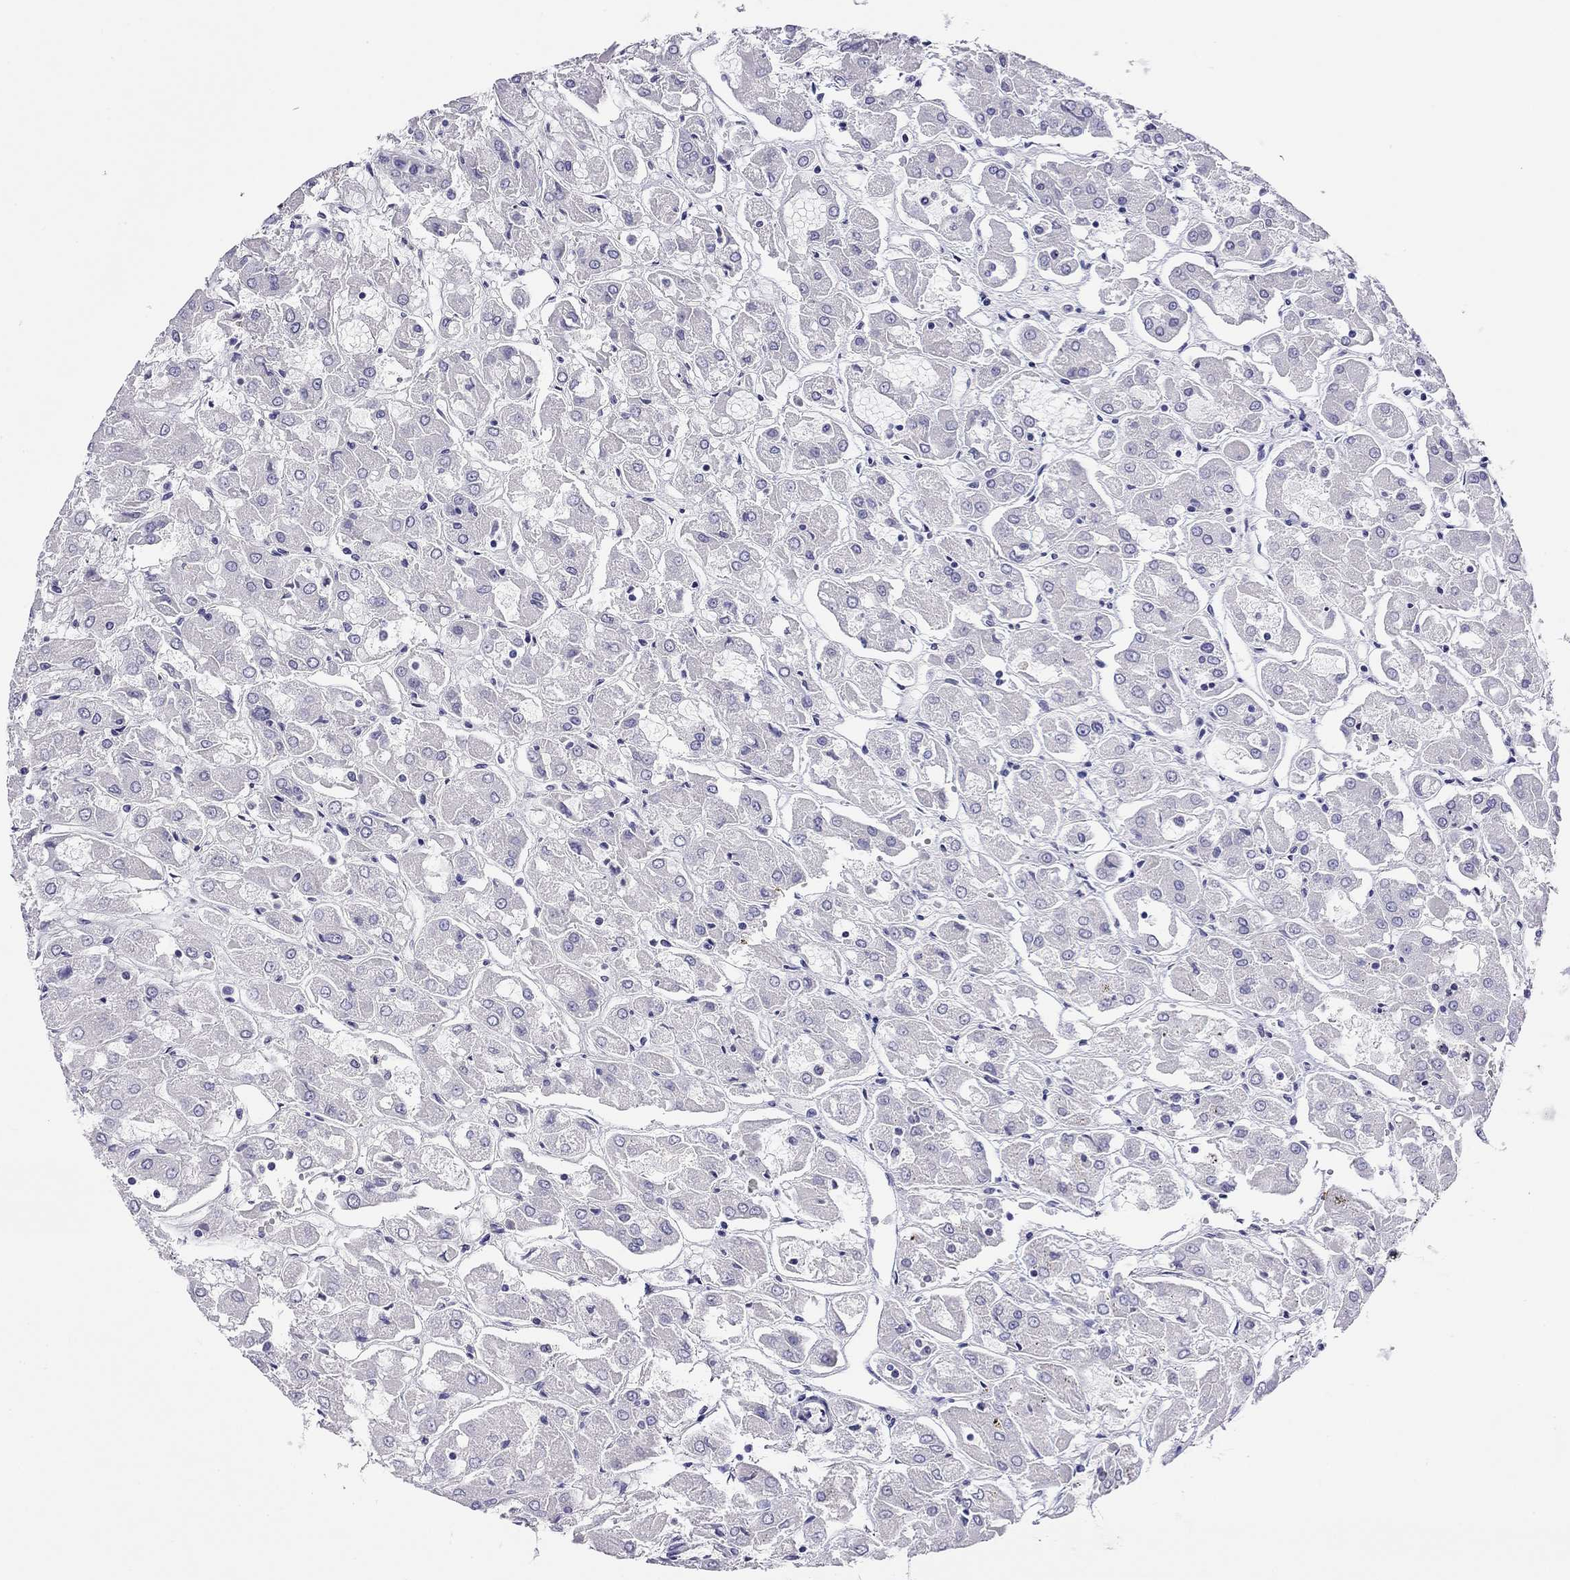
{"staining": {"intensity": "negative", "quantity": "none", "location": "none"}, "tissue": "renal cancer", "cell_type": "Tumor cells", "image_type": "cancer", "snomed": [{"axis": "morphology", "description": "Adenocarcinoma, NOS"}, {"axis": "topography", "description": "Kidney"}], "caption": "Immunohistochemistry (IHC) photomicrograph of neoplastic tissue: adenocarcinoma (renal) stained with DAB (3,3'-diaminobenzidine) displays no significant protein staining in tumor cells.", "gene": "SLC46A2", "patient": {"sex": "male", "age": 72}}